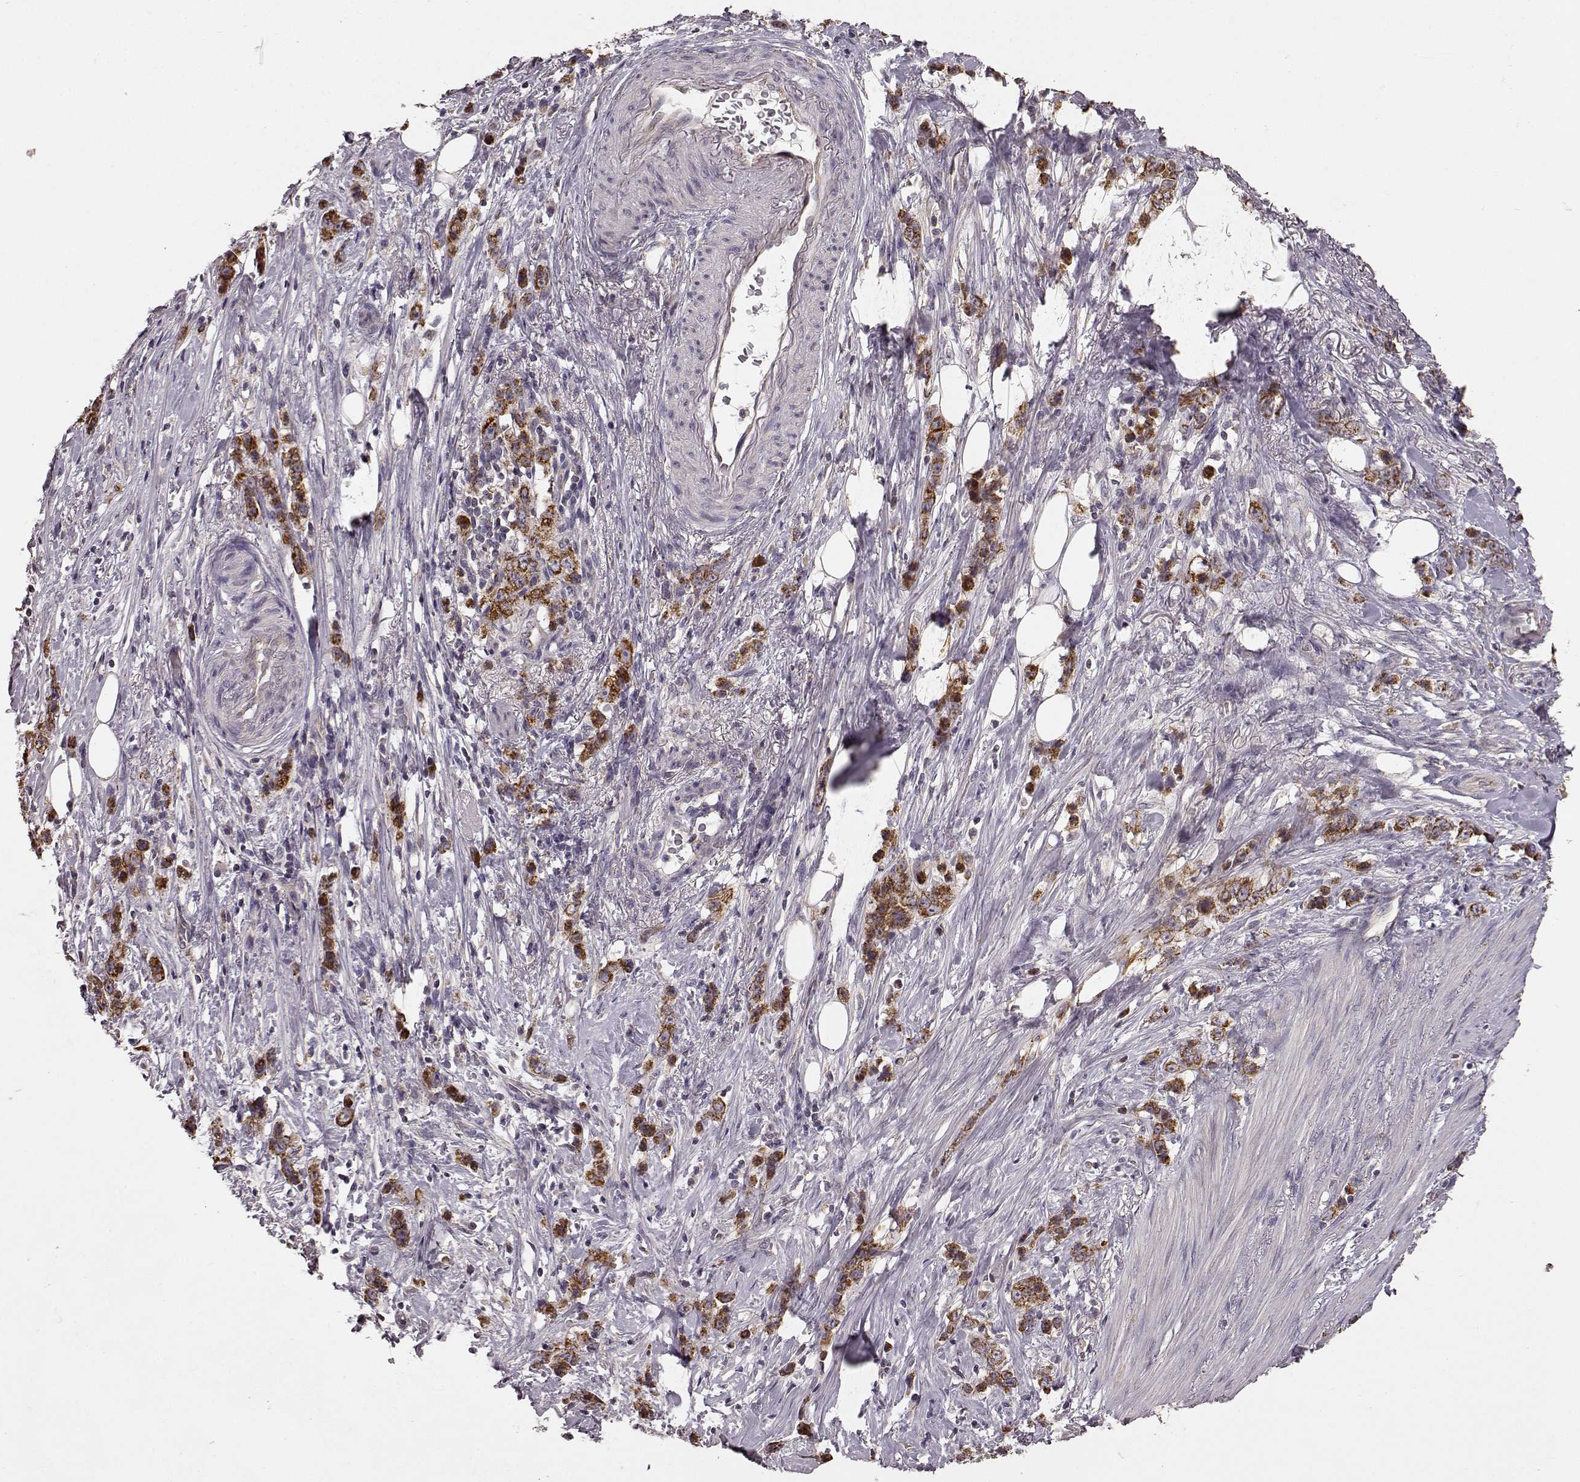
{"staining": {"intensity": "strong", "quantity": ">75%", "location": "cytoplasmic/membranous"}, "tissue": "stomach cancer", "cell_type": "Tumor cells", "image_type": "cancer", "snomed": [{"axis": "morphology", "description": "Adenocarcinoma, NOS"}, {"axis": "topography", "description": "Stomach, lower"}], "caption": "A brown stain labels strong cytoplasmic/membranous staining of a protein in stomach adenocarcinoma tumor cells.", "gene": "ERBB3", "patient": {"sex": "male", "age": 88}}